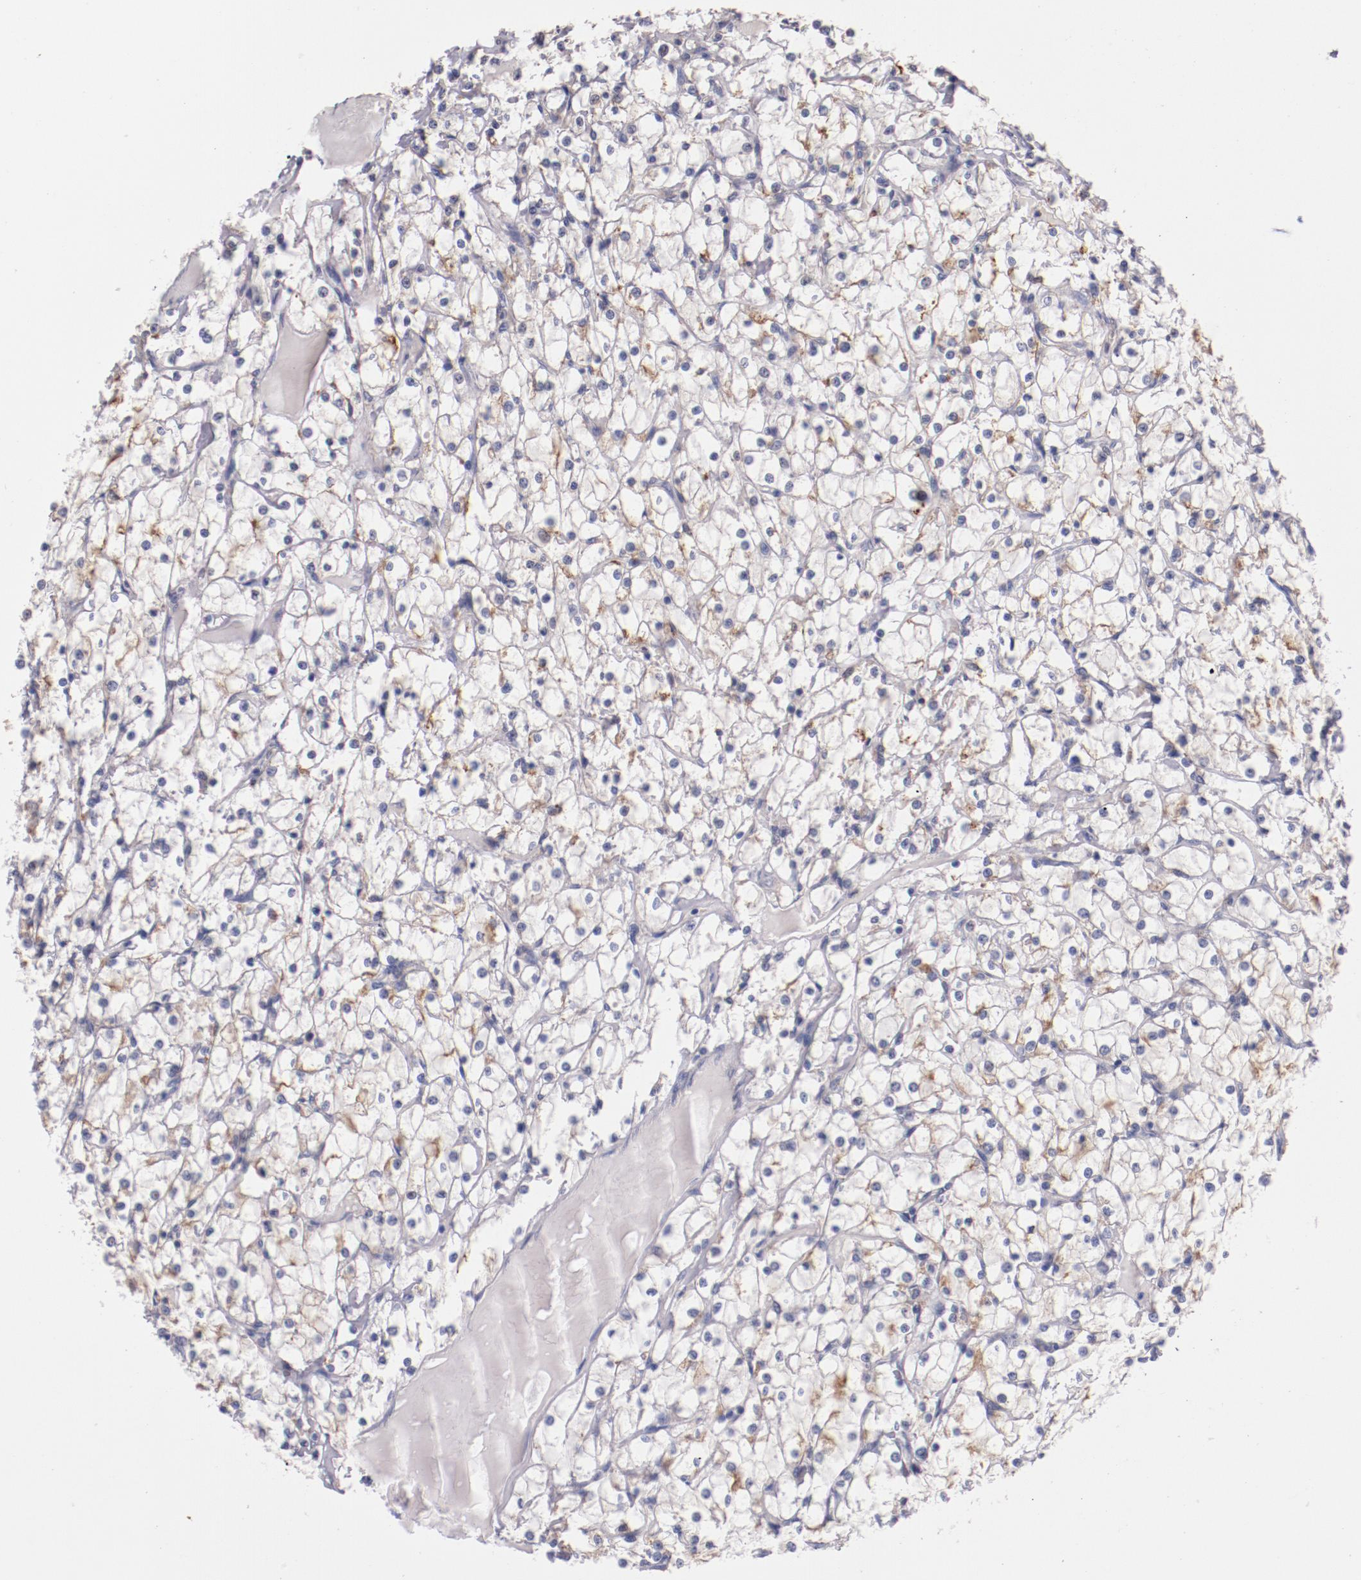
{"staining": {"intensity": "negative", "quantity": "none", "location": "none"}, "tissue": "renal cancer", "cell_type": "Tumor cells", "image_type": "cancer", "snomed": [{"axis": "morphology", "description": "Adenocarcinoma, NOS"}, {"axis": "topography", "description": "Kidney"}], "caption": "A high-resolution image shows immunohistochemistry staining of renal cancer, which displays no significant positivity in tumor cells. (DAB (3,3'-diaminobenzidine) IHC visualized using brightfield microscopy, high magnification).", "gene": "SYP", "patient": {"sex": "female", "age": 73}}